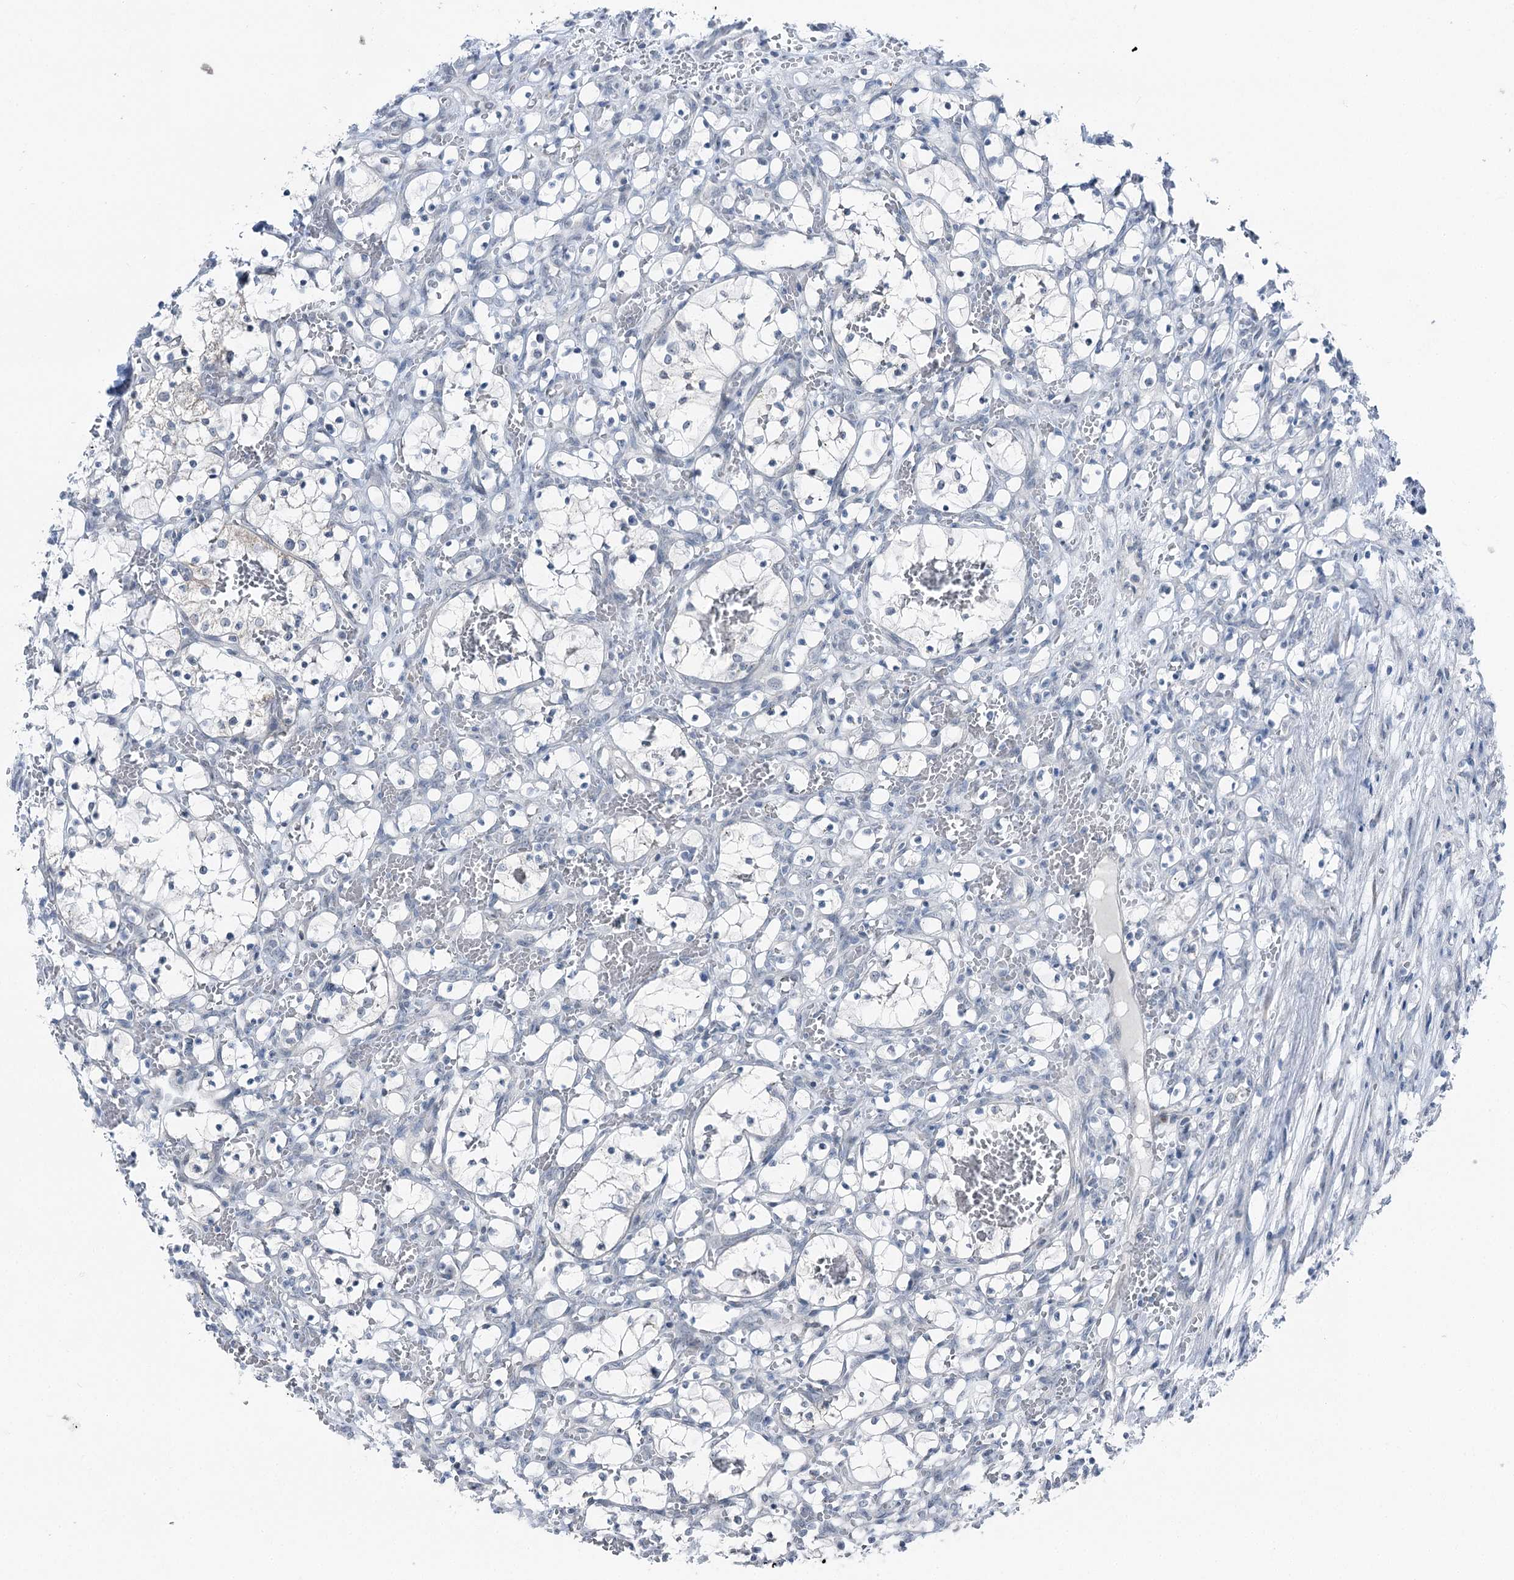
{"staining": {"intensity": "negative", "quantity": "none", "location": "none"}, "tissue": "renal cancer", "cell_type": "Tumor cells", "image_type": "cancer", "snomed": [{"axis": "morphology", "description": "Adenocarcinoma, NOS"}, {"axis": "topography", "description": "Kidney"}], "caption": "This is an IHC image of renal adenocarcinoma. There is no positivity in tumor cells.", "gene": "STEEP1", "patient": {"sex": "female", "age": 69}}